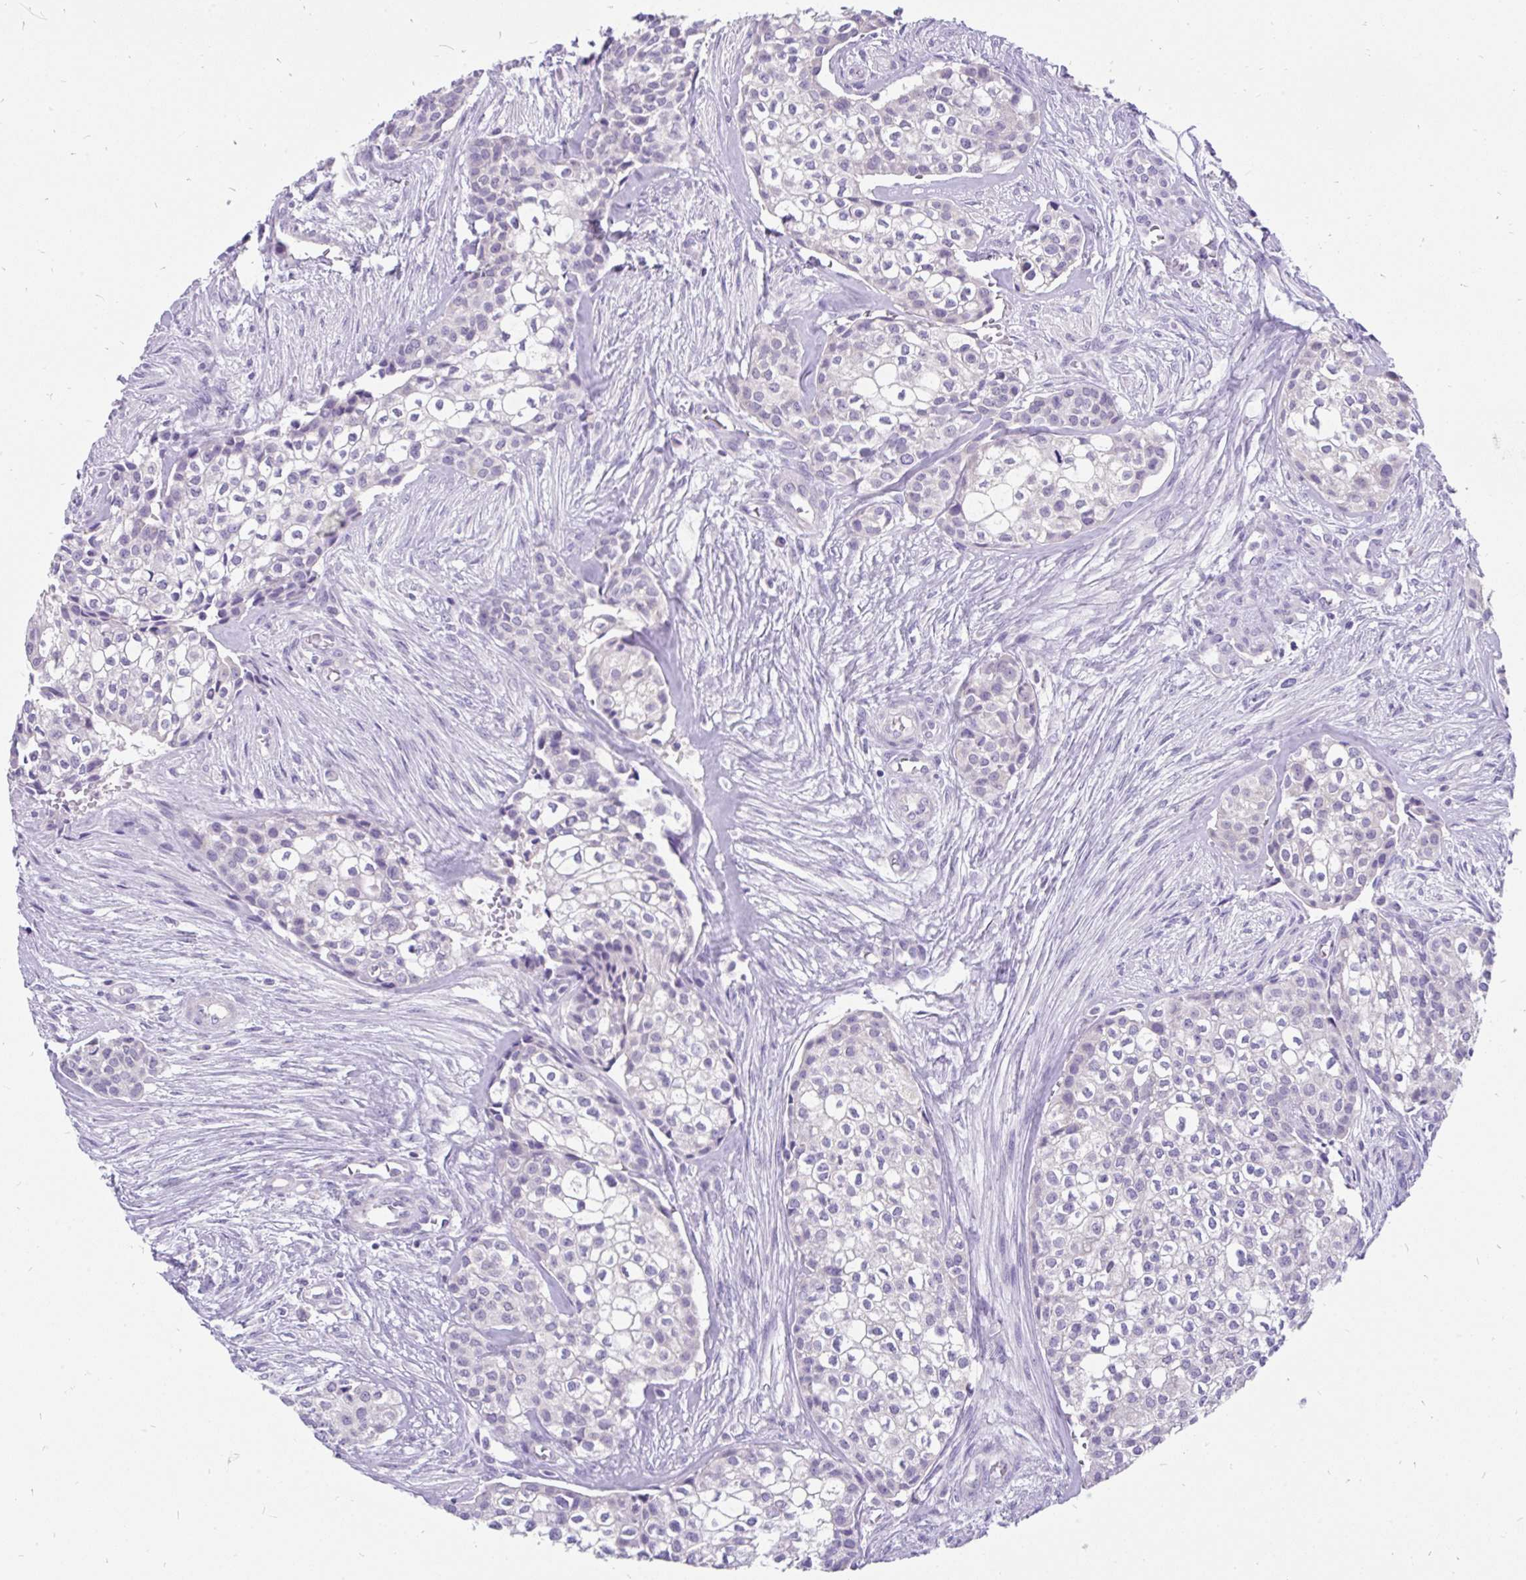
{"staining": {"intensity": "negative", "quantity": "none", "location": "none"}, "tissue": "head and neck cancer", "cell_type": "Tumor cells", "image_type": "cancer", "snomed": [{"axis": "morphology", "description": "Adenocarcinoma, NOS"}, {"axis": "topography", "description": "Head-Neck"}], "caption": "Immunohistochemical staining of head and neck cancer (adenocarcinoma) displays no significant staining in tumor cells. The staining is performed using DAB brown chromogen with nuclei counter-stained in using hematoxylin.", "gene": "INTS5", "patient": {"sex": "male", "age": 81}}